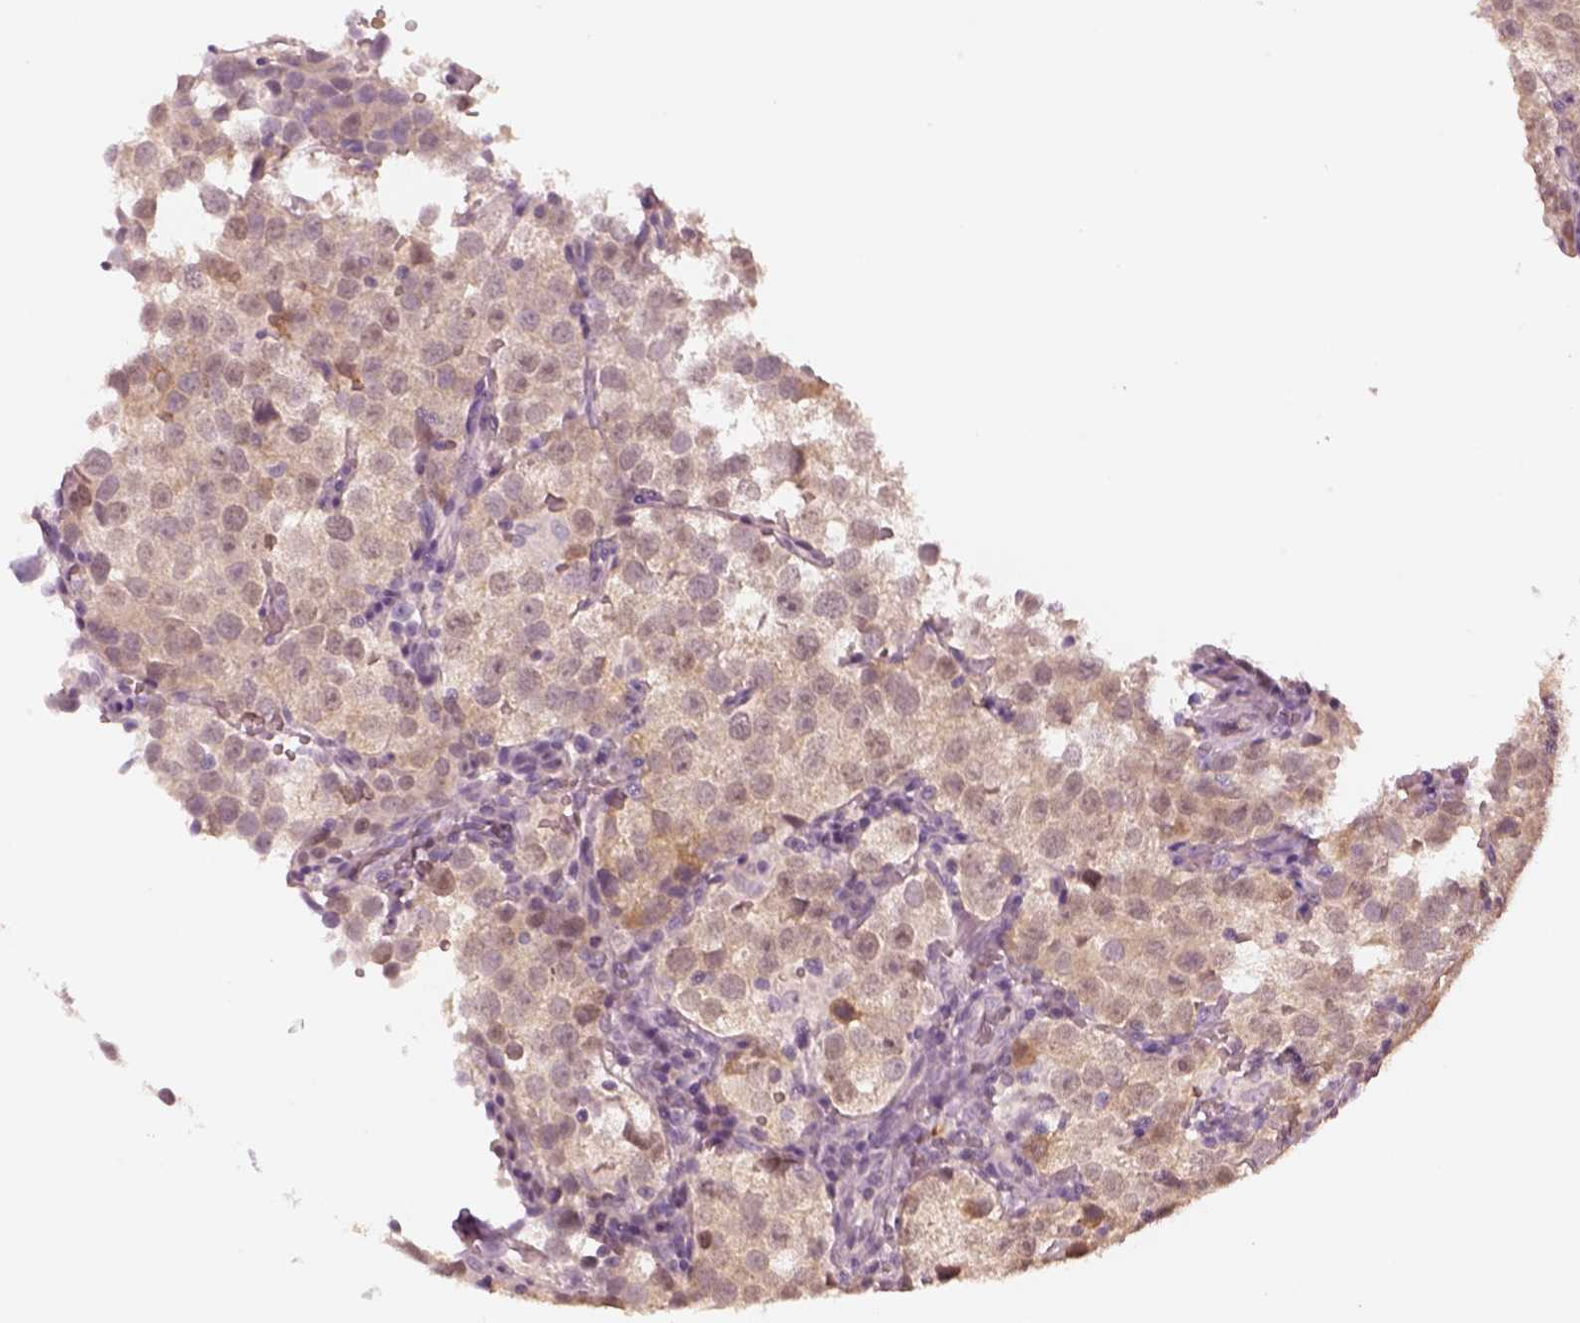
{"staining": {"intensity": "weak", "quantity": ">75%", "location": "cytoplasmic/membranous"}, "tissue": "testis cancer", "cell_type": "Tumor cells", "image_type": "cancer", "snomed": [{"axis": "morphology", "description": "Seminoma, NOS"}, {"axis": "topography", "description": "Testis"}], "caption": "Tumor cells show low levels of weak cytoplasmic/membranous staining in approximately >75% of cells in human seminoma (testis).", "gene": "EGR4", "patient": {"sex": "male", "age": 37}}